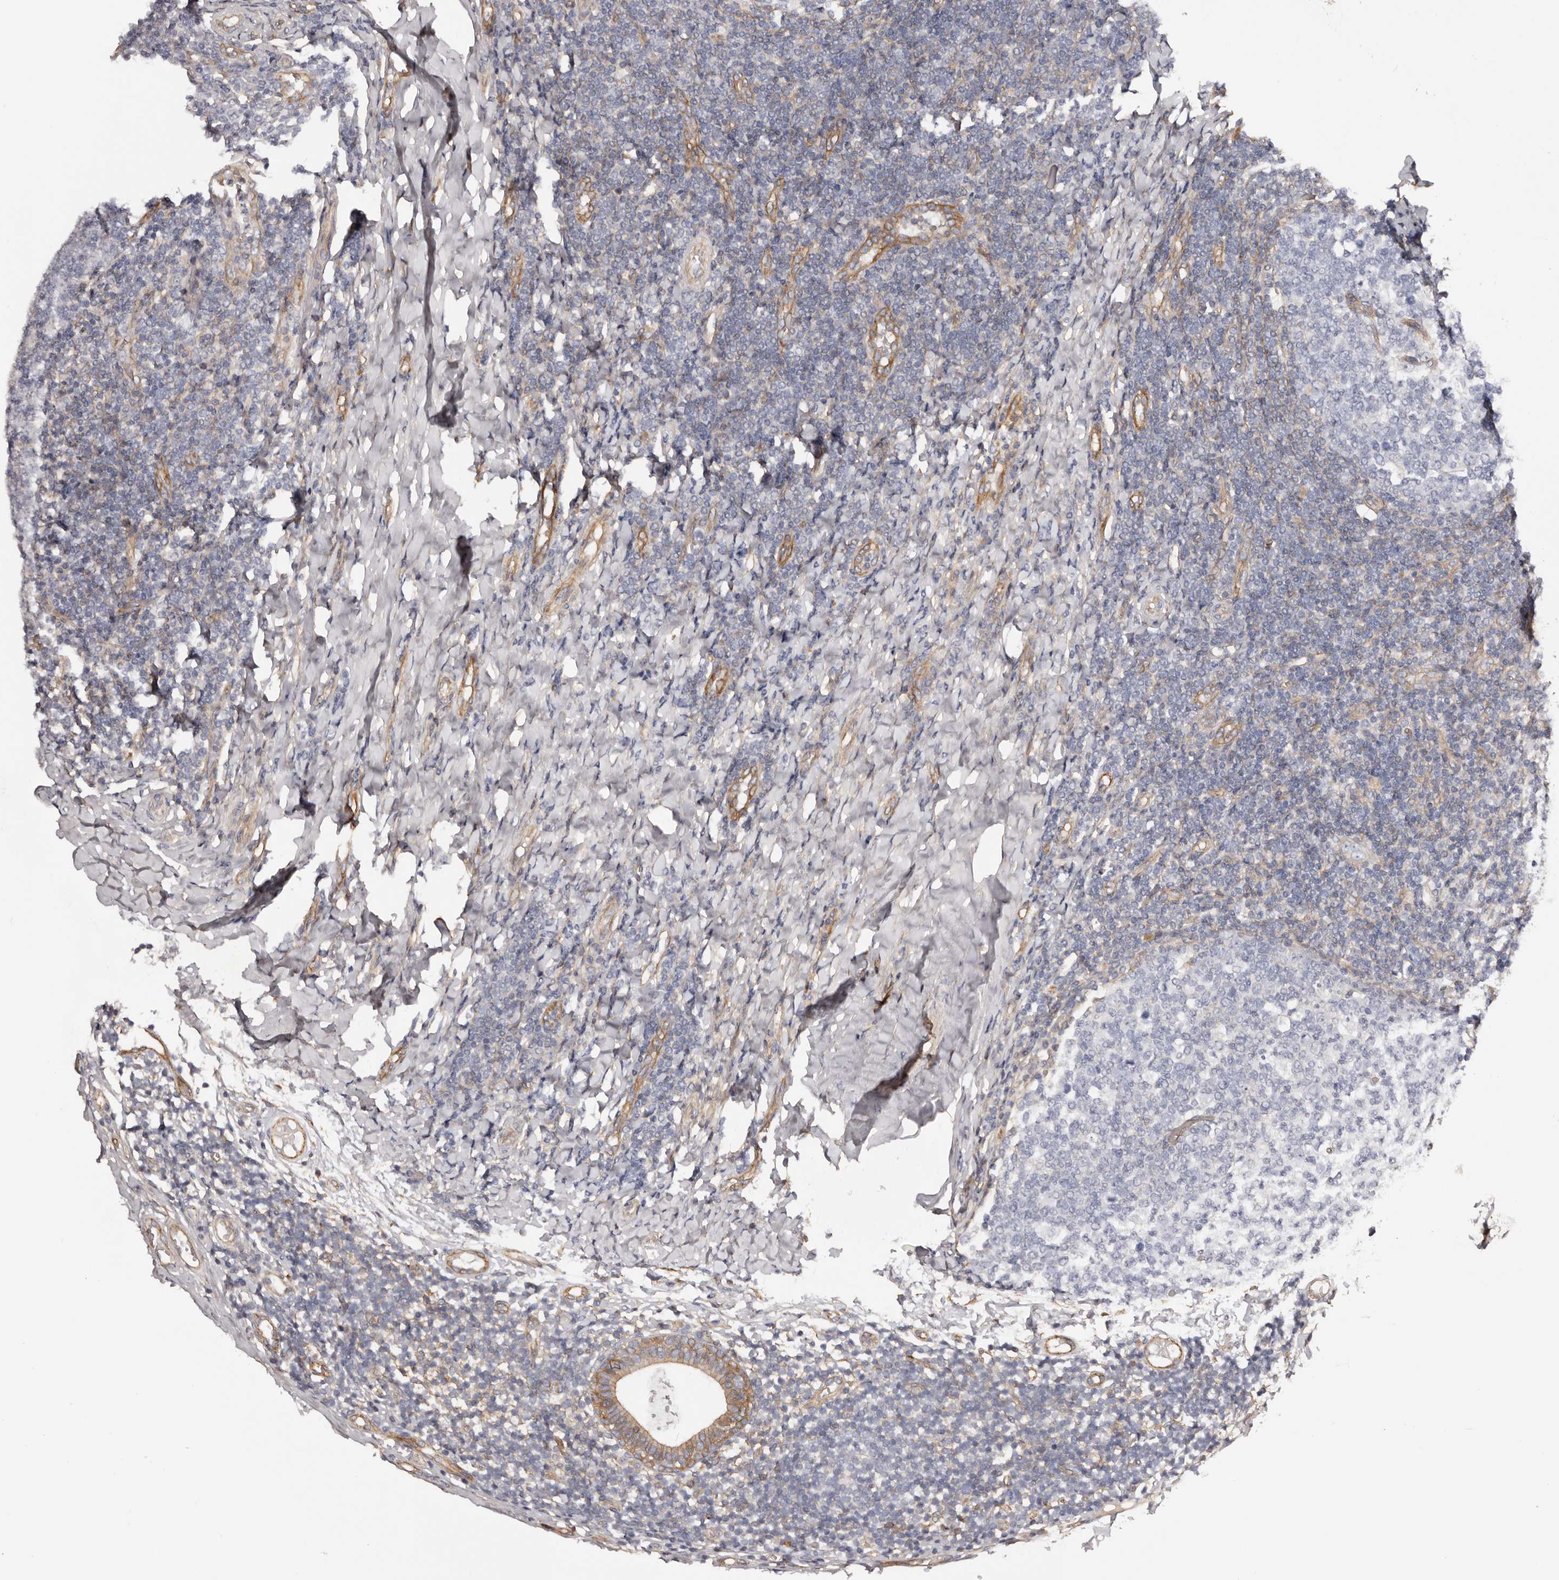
{"staining": {"intensity": "negative", "quantity": "none", "location": "none"}, "tissue": "tonsil", "cell_type": "Germinal center cells", "image_type": "normal", "snomed": [{"axis": "morphology", "description": "Normal tissue, NOS"}, {"axis": "topography", "description": "Tonsil"}], "caption": "Micrograph shows no protein positivity in germinal center cells of normal tonsil. Nuclei are stained in blue.", "gene": "DMRT2", "patient": {"sex": "female", "age": 19}}